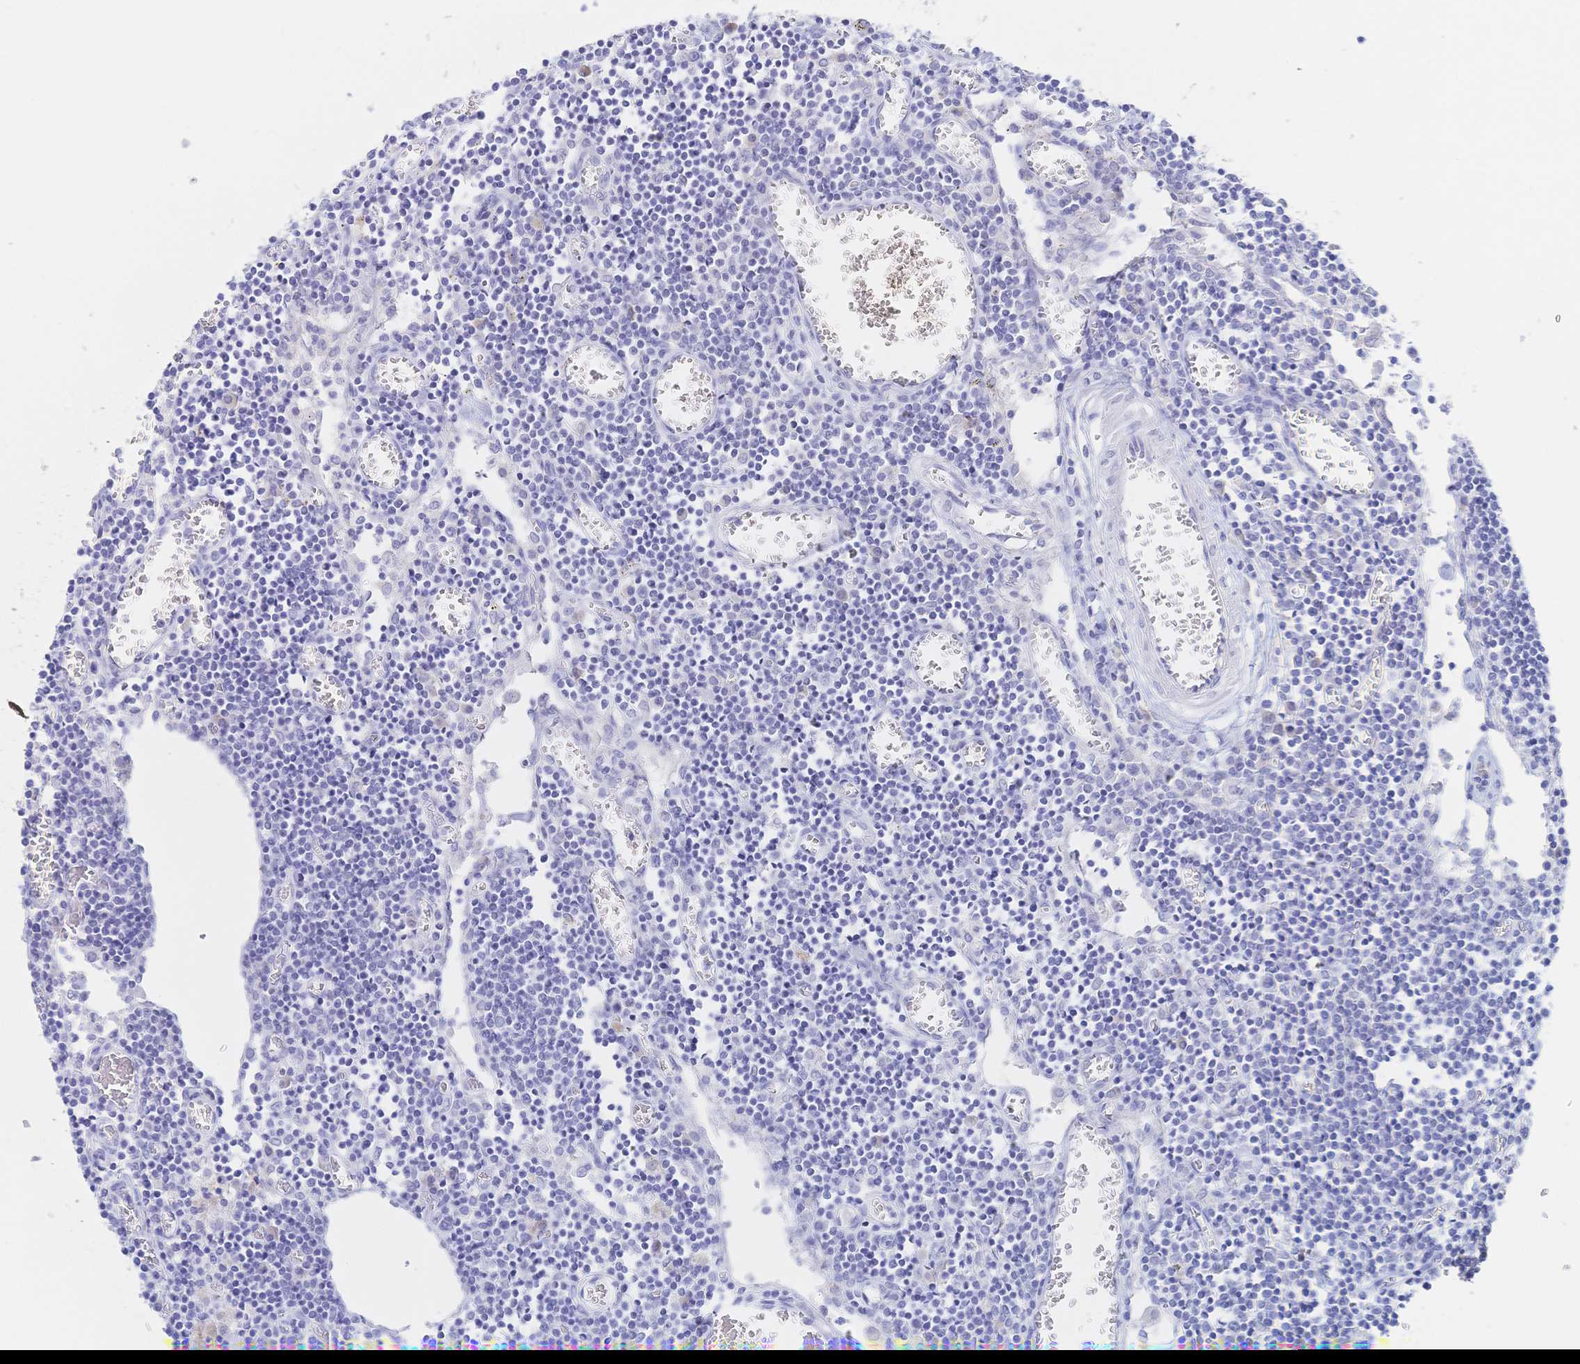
{"staining": {"intensity": "negative", "quantity": "none", "location": "none"}, "tissue": "lymph node", "cell_type": "Germinal center cells", "image_type": "normal", "snomed": [{"axis": "morphology", "description": "Normal tissue, NOS"}, {"axis": "topography", "description": "Lymph node"}], "caption": "This micrograph is of normal lymph node stained with IHC to label a protein in brown with the nuclei are counter-stained blue. There is no positivity in germinal center cells.", "gene": "SIAH3", "patient": {"sex": "male", "age": 66}}